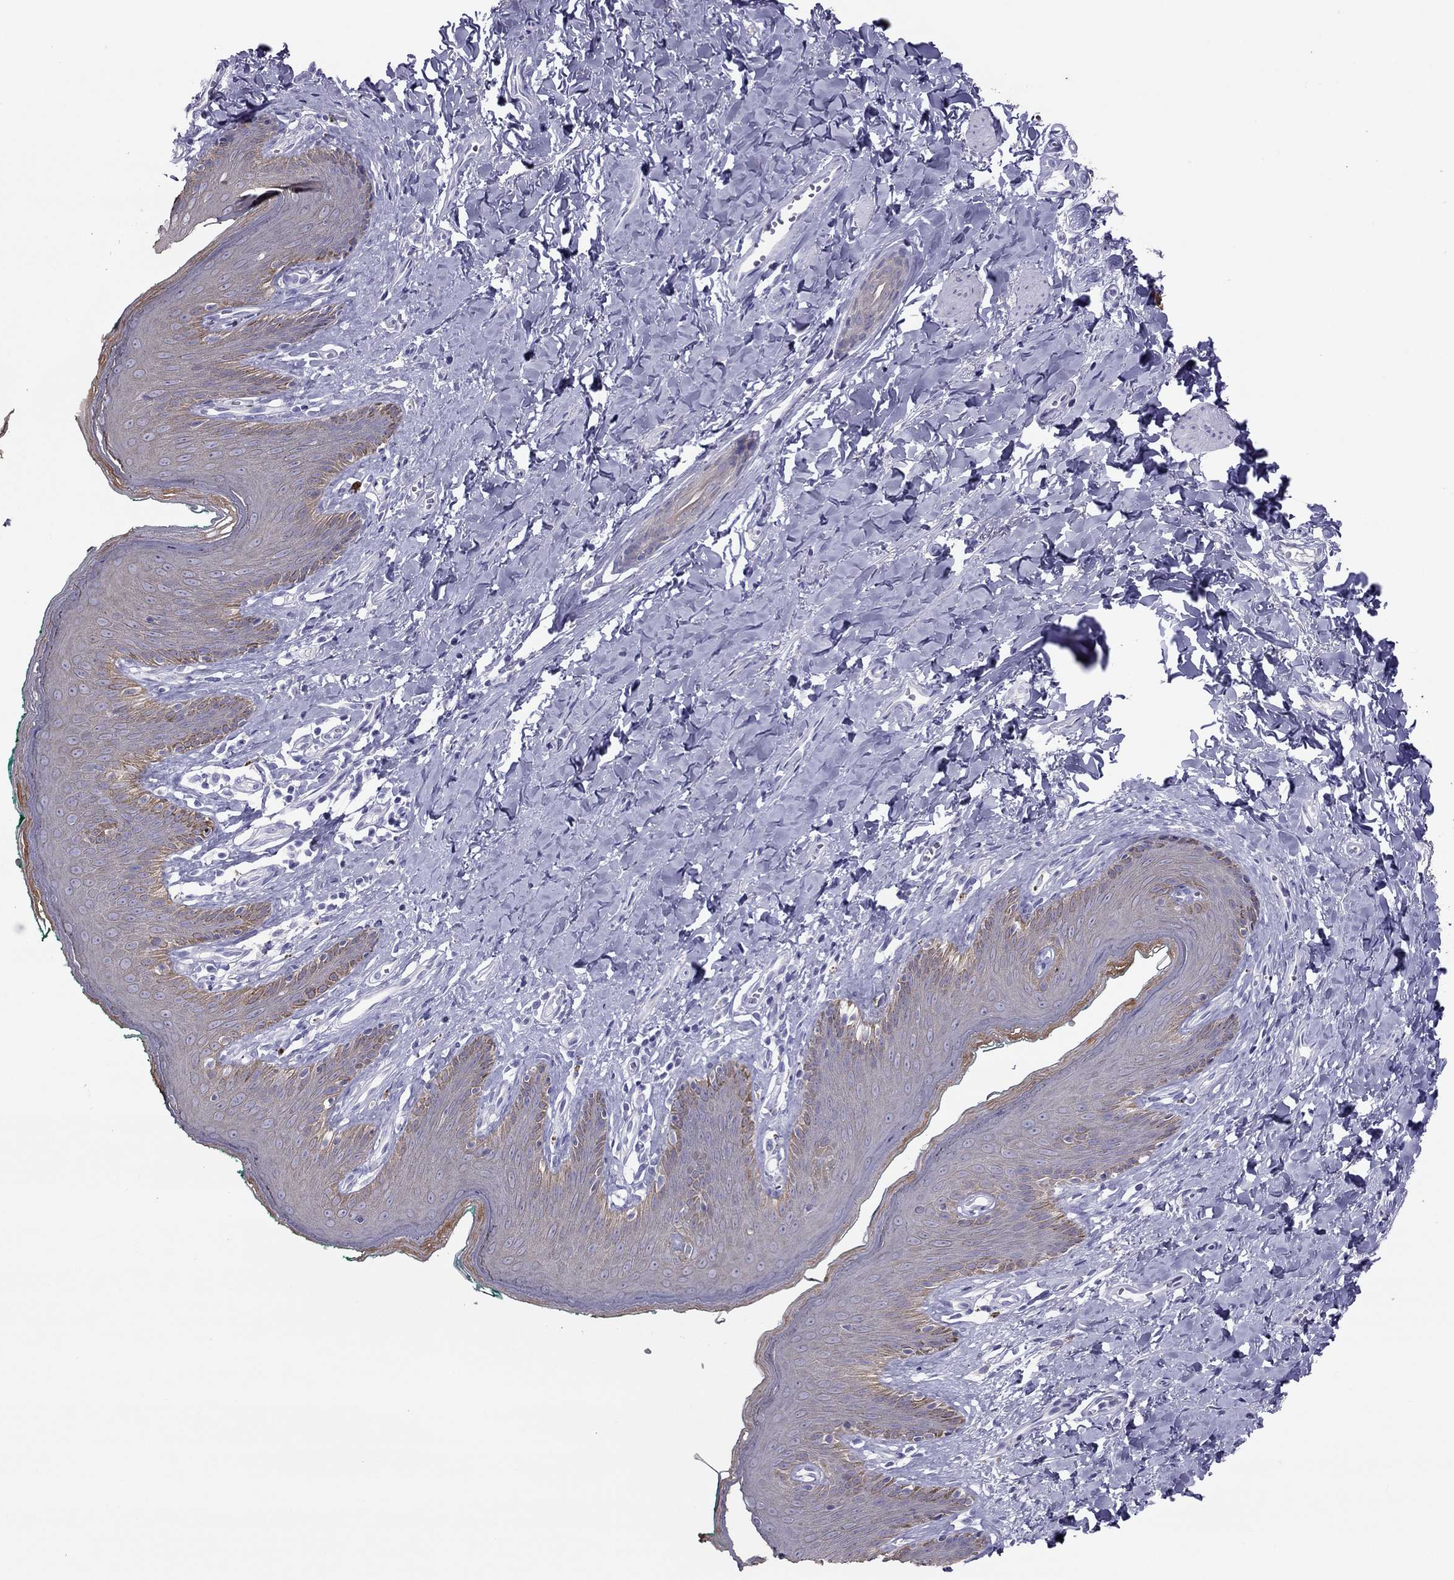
{"staining": {"intensity": "negative", "quantity": "none", "location": "none"}, "tissue": "skin", "cell_type": "Epidermal cells", "image_type": "normal", "snomed": [{"axis": "morphology", "description": "Normal tissue, NOS"}, {"axis": "topography", "description": "Vulva"}], "caption": "IHC micrograph of benign skin: skin stained with DAB (3,3'-diaminobenzidine) reveals no significant protein positivity in epidermal cells.", "gene": "MAEL", "patient": {"sex": "female", "age": 66}}